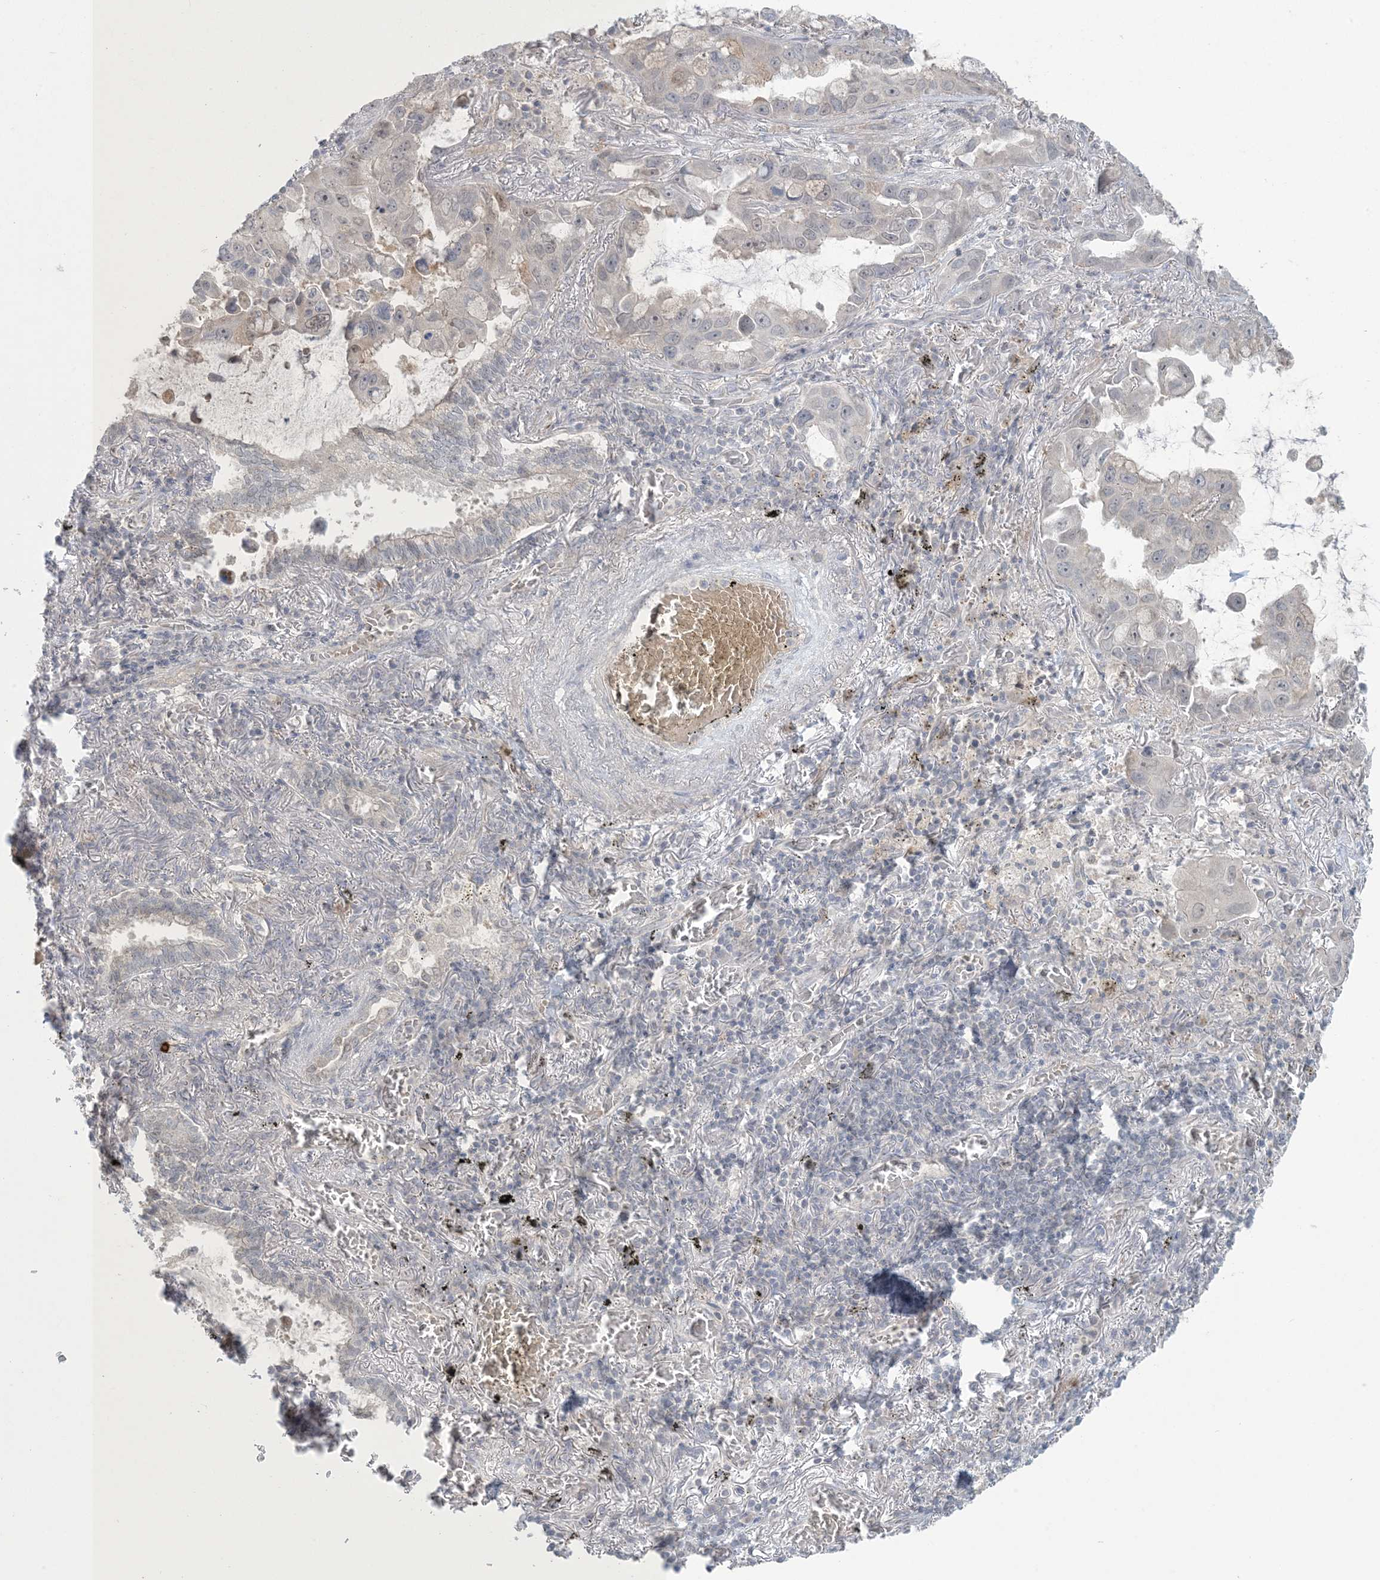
{"staining": {"intensity": "weak", "quantity": "<25%", "location": "nuclear"}, "tissue": "lung cancer", "cell_type": "Tumor cells", "image_type": "cancer", "snomed": [{"axis": "morphology", "description": "Adenocarcinoma, NOS"}, {"axis": "topography", "description": "Lung"}], "caption": "The immunohistochemistry (IHC) histopathology image has no significant expression in tumor cells of adenocarcinoma (lung) tissue. (DAB IHC visualized using brightfield microscopy, high magnification).", "gene": "NRBP2", "patient": {"sex": "male", "age": 64}}